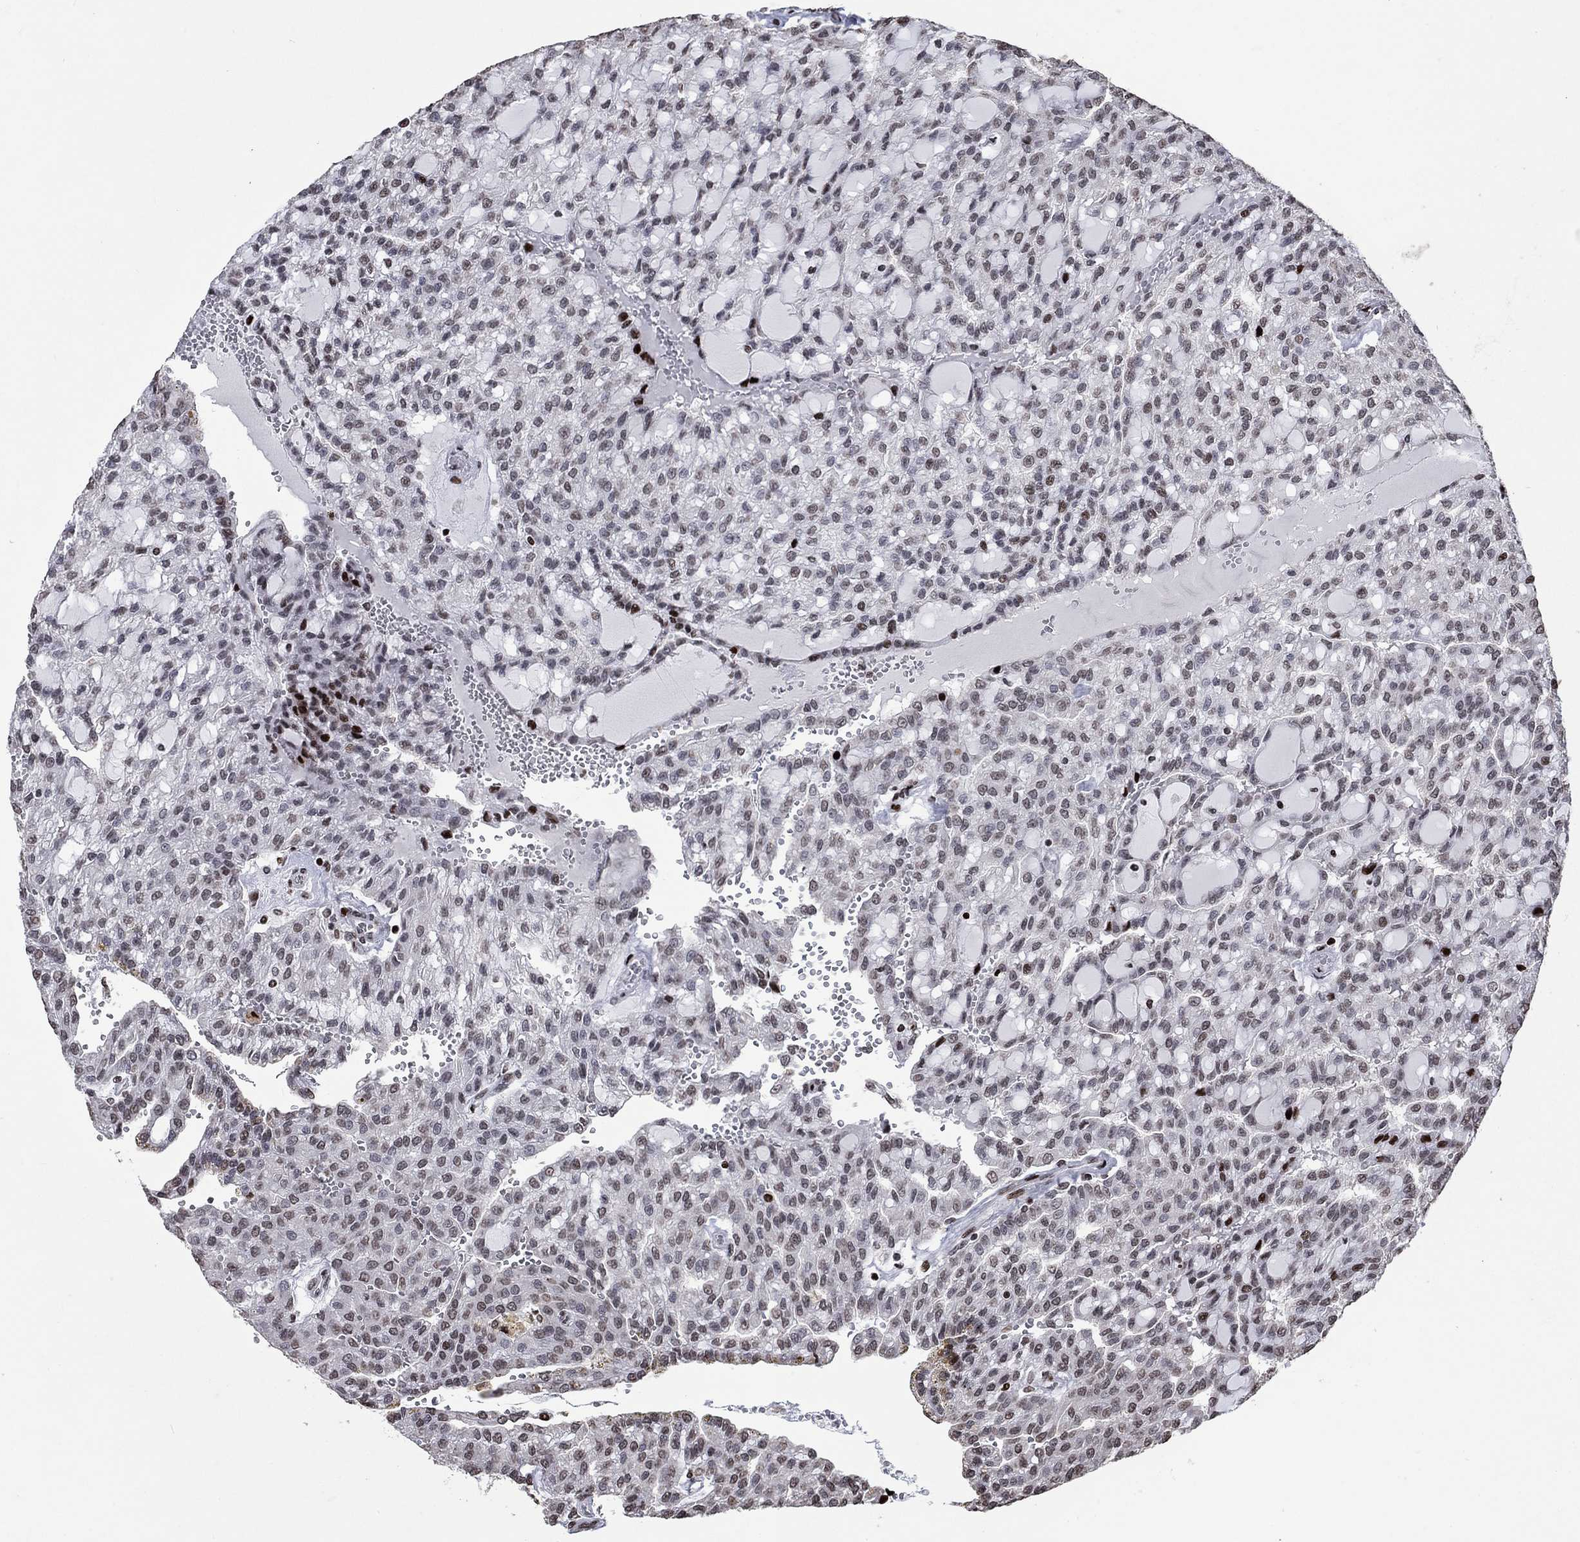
{"staining": {"intensity": "moderate", "quantity": "<25%", "location": "nuclear"}, "tissue": "renal cancer", "cell_type": "Tumor cells", "image_type": "cancer", "snomed": [{"axis": "morphology", "description": "Adenocarcinoma, NOS"}, {"axis": "topography", "description": "Kidney"}], "caption": "Tumor cells exhibit low levels of moderate nuclear positivity in approximately <25% of cells in adenocarcinoma (renal). Using DAB (3,3'-diaminobenzidine) (brown) and hematoxylin (blue) stains, captured at high magnification using brightfield microscopy.", "gene": "SRSF3", "patient": {"sex": "male", "age": 63}}